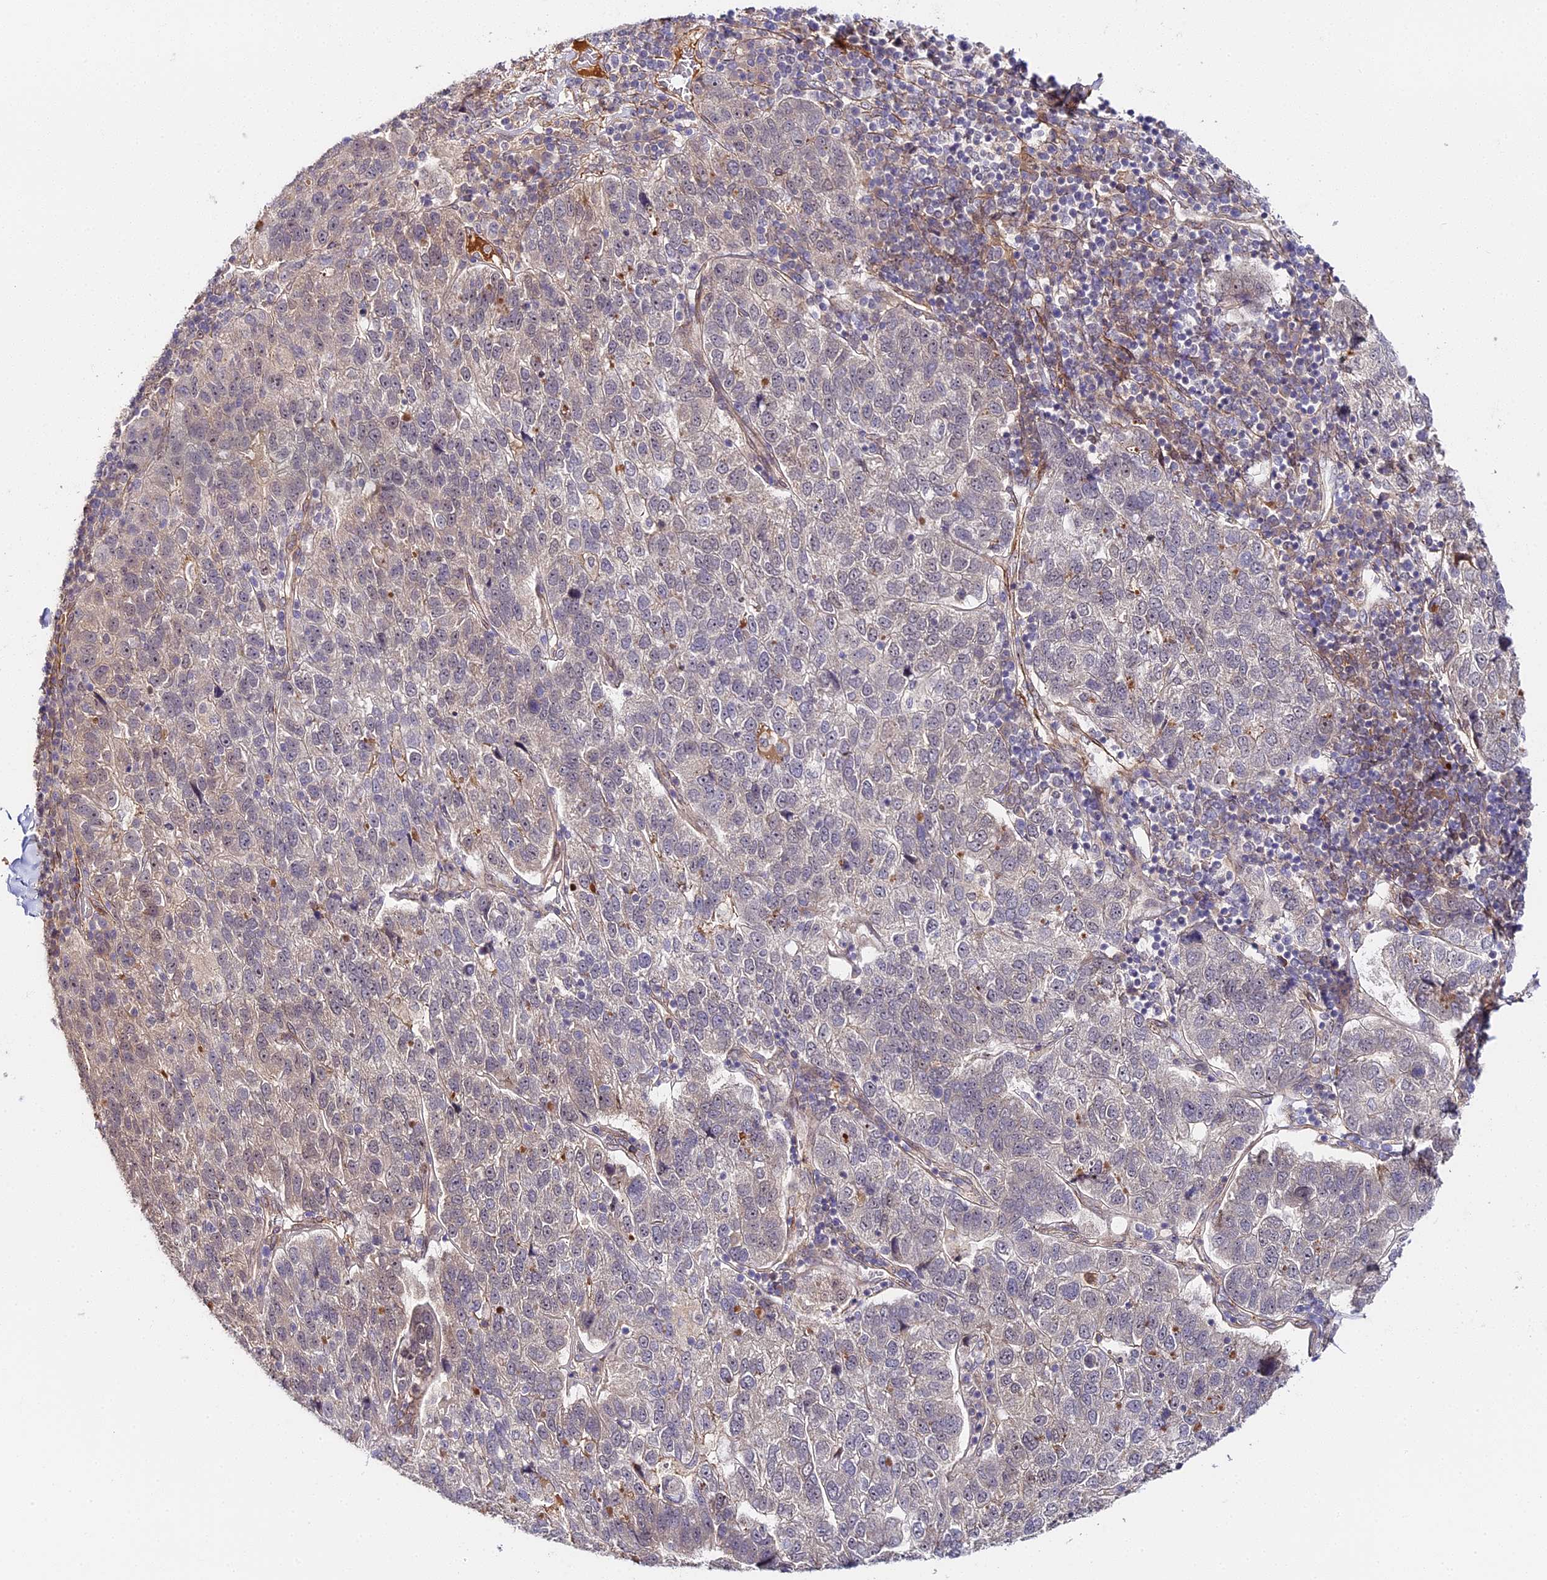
{"staining": {"intensity": "weak", "quantity": "<25%", "location": "cytoplasmic/membranous,nuclear"}, "tissue": "pancreatic cancer", "cell_type": "Tumor cells", "image_type": "cancer", "snomed": [{"axis": "morphology", "description": "Adenocarcinoma, NOS"}, {"axis": "topography", "description": "Pancreas"}], "caption": "Protein analysis of pancreatic adenocarcinoma reveals no significant staining in tumor cells.", "gene": "IMPACT", "patient": {"sex": "female", "age": 61}}